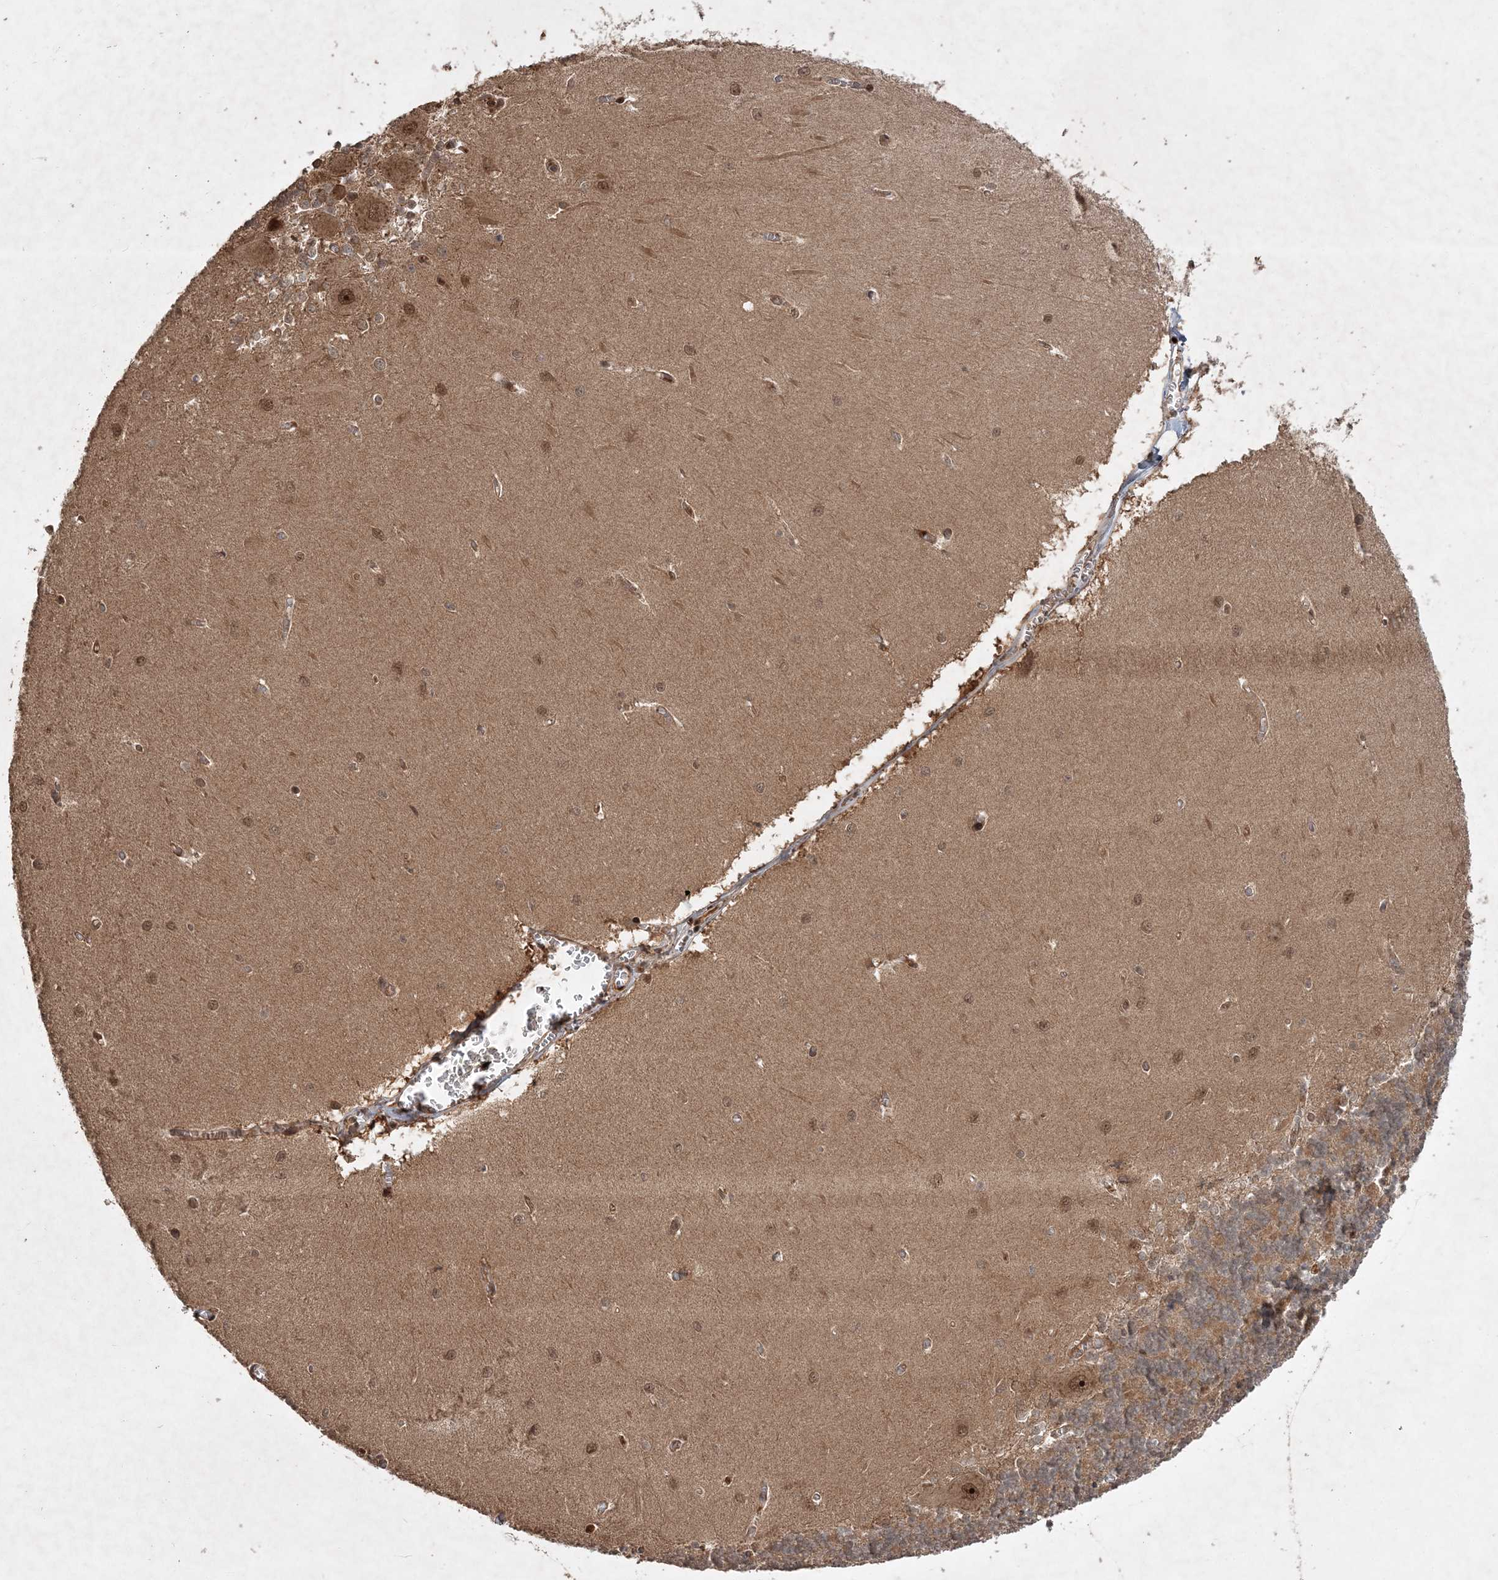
{"staining": {"intensity": "moderate", "quantity": ">75%", "location": "cytoplasmic/membranous,nuclear"}, "tissue": "cerebellum", "cell_type": "Cells in granular layer", "image_type": "normal", "snomed": [{"axis": "morphology", "description": "Normal tissue, NOS"}, {"axis": "topography", "description": "Cerebellum"}], "caption": "Immunohistochemical staining of unremarkable human cerebellum reveals >75% levels of moderate cytoplasmic/membranous,nuclear protein positivity in approximately >75% of cells in granular layer.", "gene": "UBR3", "patient": {"sex": "male", "age": 37}}